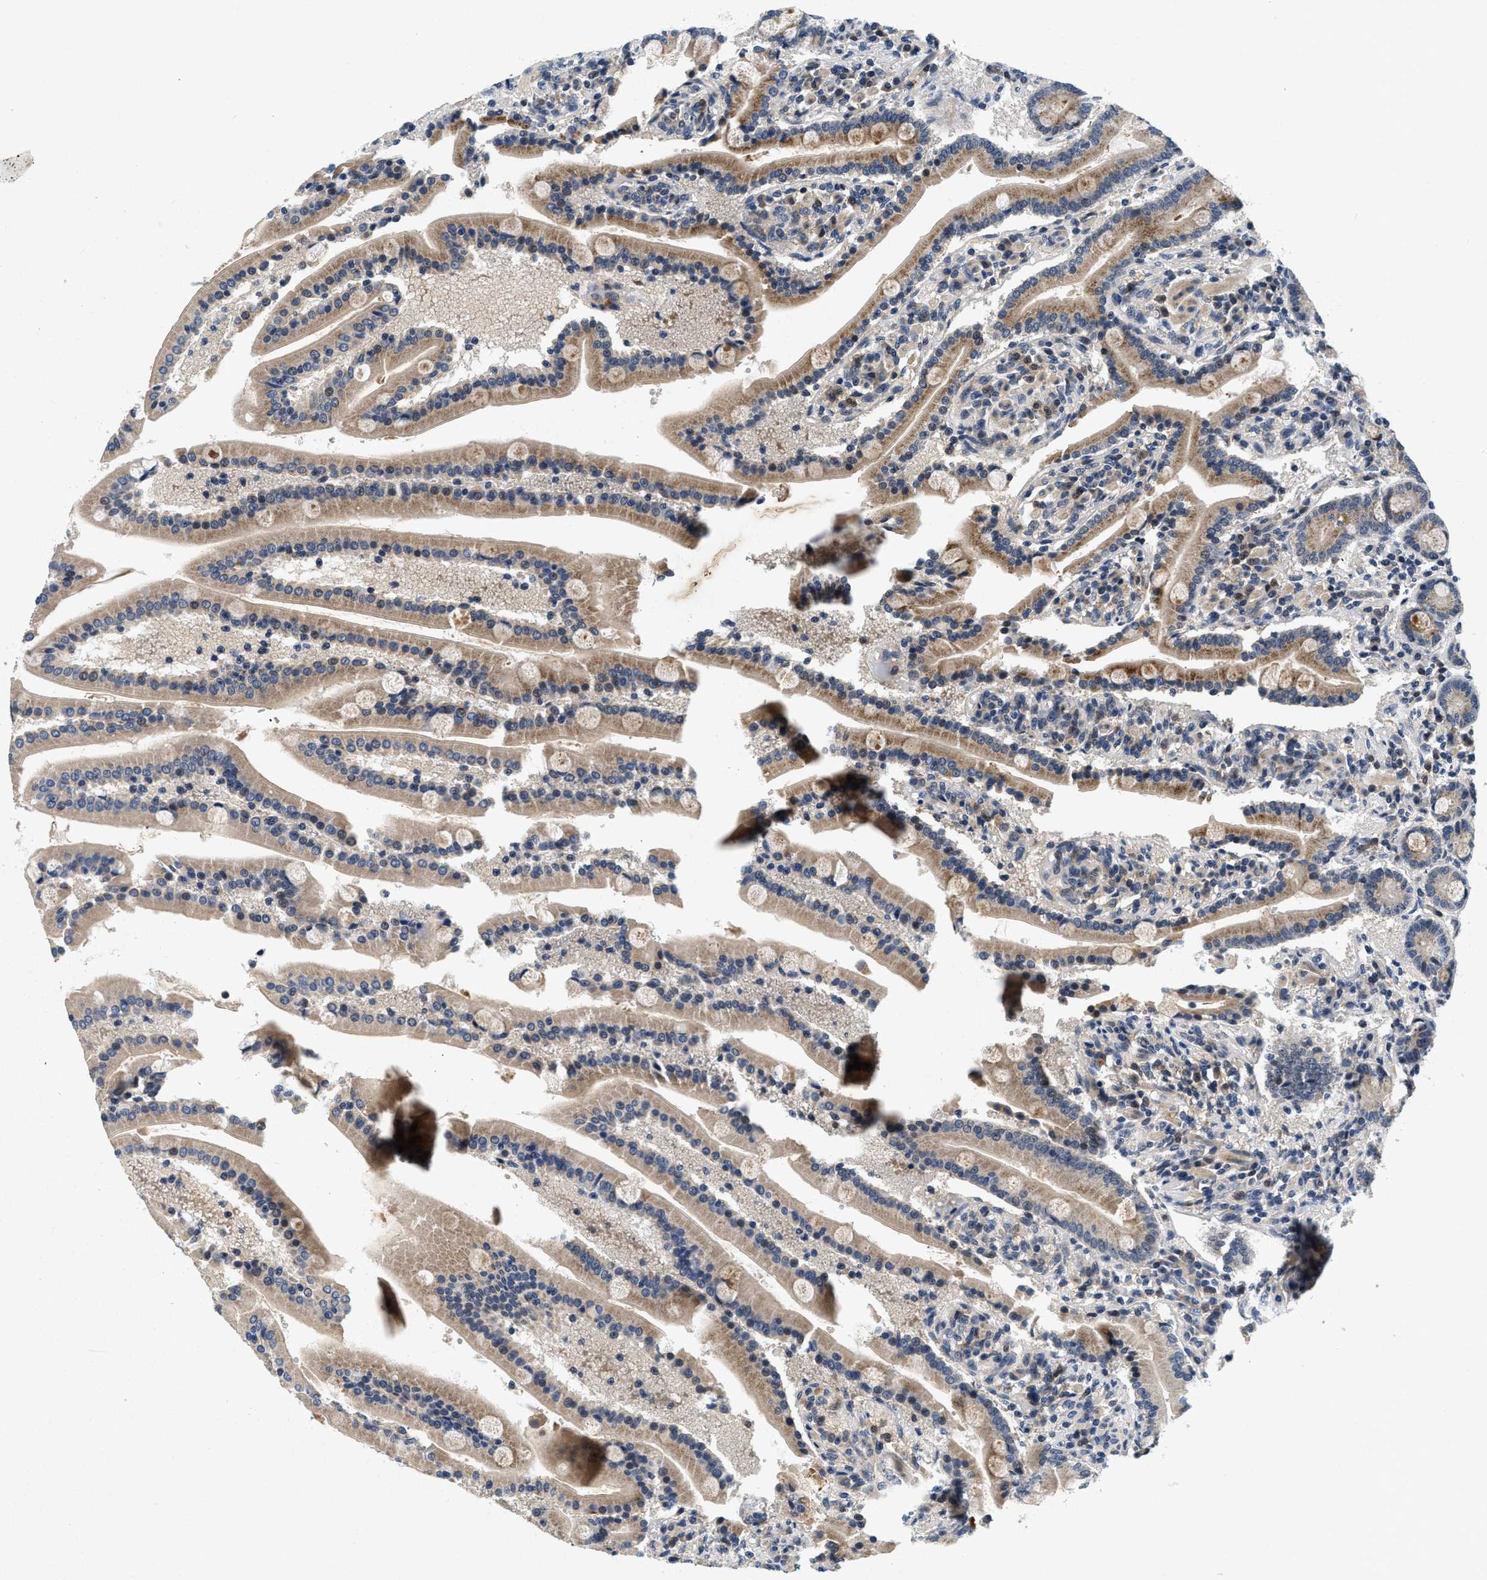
{"staining": {"intensity": "moderate", "quantity": ">75%", "location": "cytoplasmic/membranous"}, "tissue": "duodenum", "cell_type": "Glandular cells", "image_type": "normal", "snomed": [{"axis": "morphology", "description": "Normal tissue, NOS"}, {"axis": "topography", "description": "Duodenum"}], "caption": "This photomicrograph reveals unremarkable duodenum stained with IHC to label a protein in brown. The cytoplasmic/membranous of glandular cells show moderate positivity for the protein. Nuclei are counter-stained blue.", "gene": "PDP1", "patient": {"sex": "male", "age": 54}}